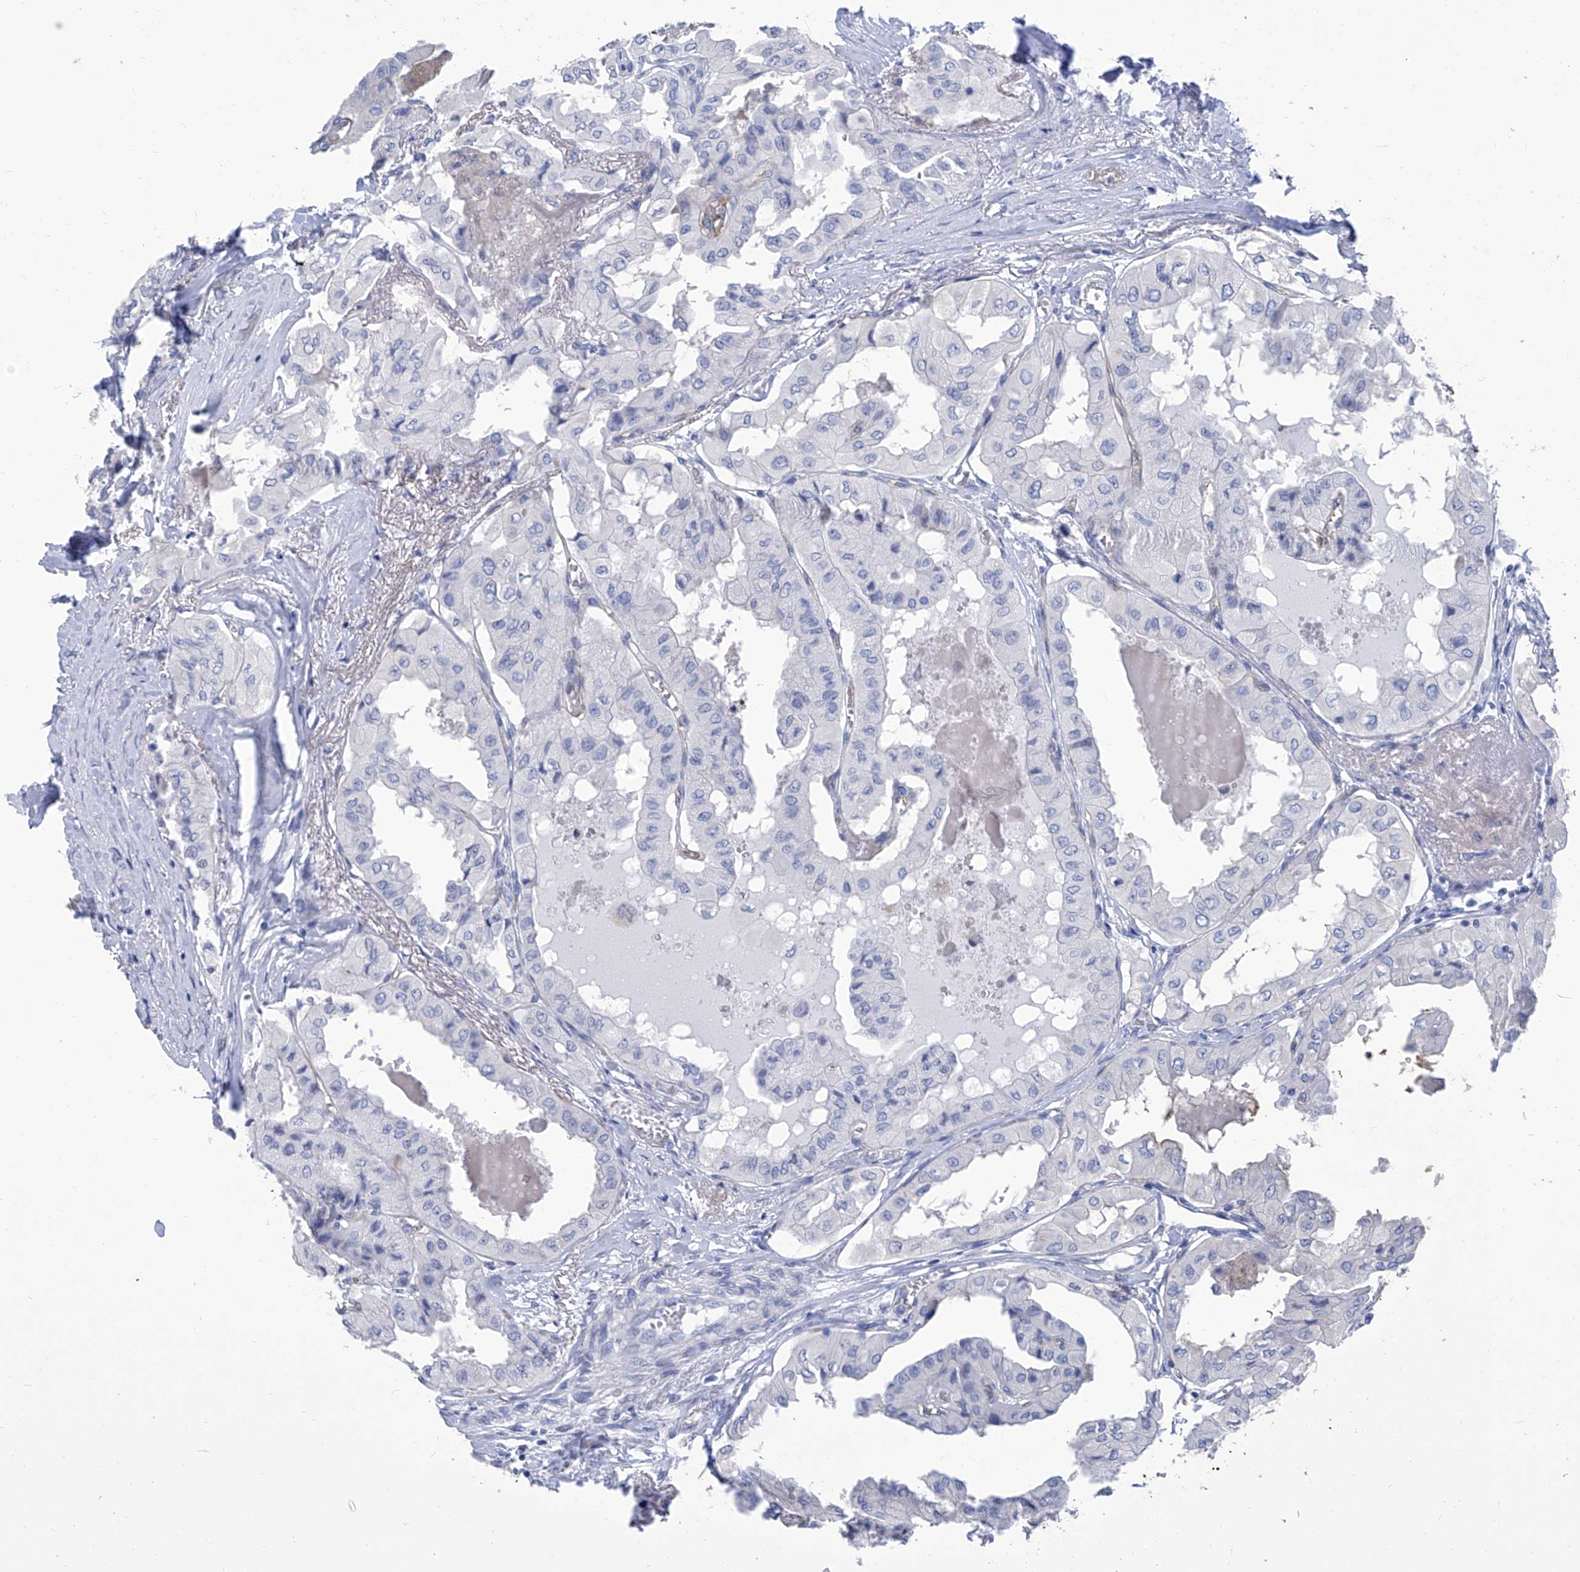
{"staining": {"intensity": "negative", "quantity": "none", "location": "none"}, "tissue": "thyroid cancer", "cell_type": "Tumor cells", "image_type": "cancer", "snomed": [{"axis": "morphology", "description": "Papillary adenocarcinoma, NOS"}, {"axis": "topography", "description": "Thyroid gland"}], "caption": "Immunohistochemical staining of human thyroid papillary adenocarcinoma shows no significant staining in tumor cells.", "gene": "SMS", "patient": {"sex": "female", "age": 59}}